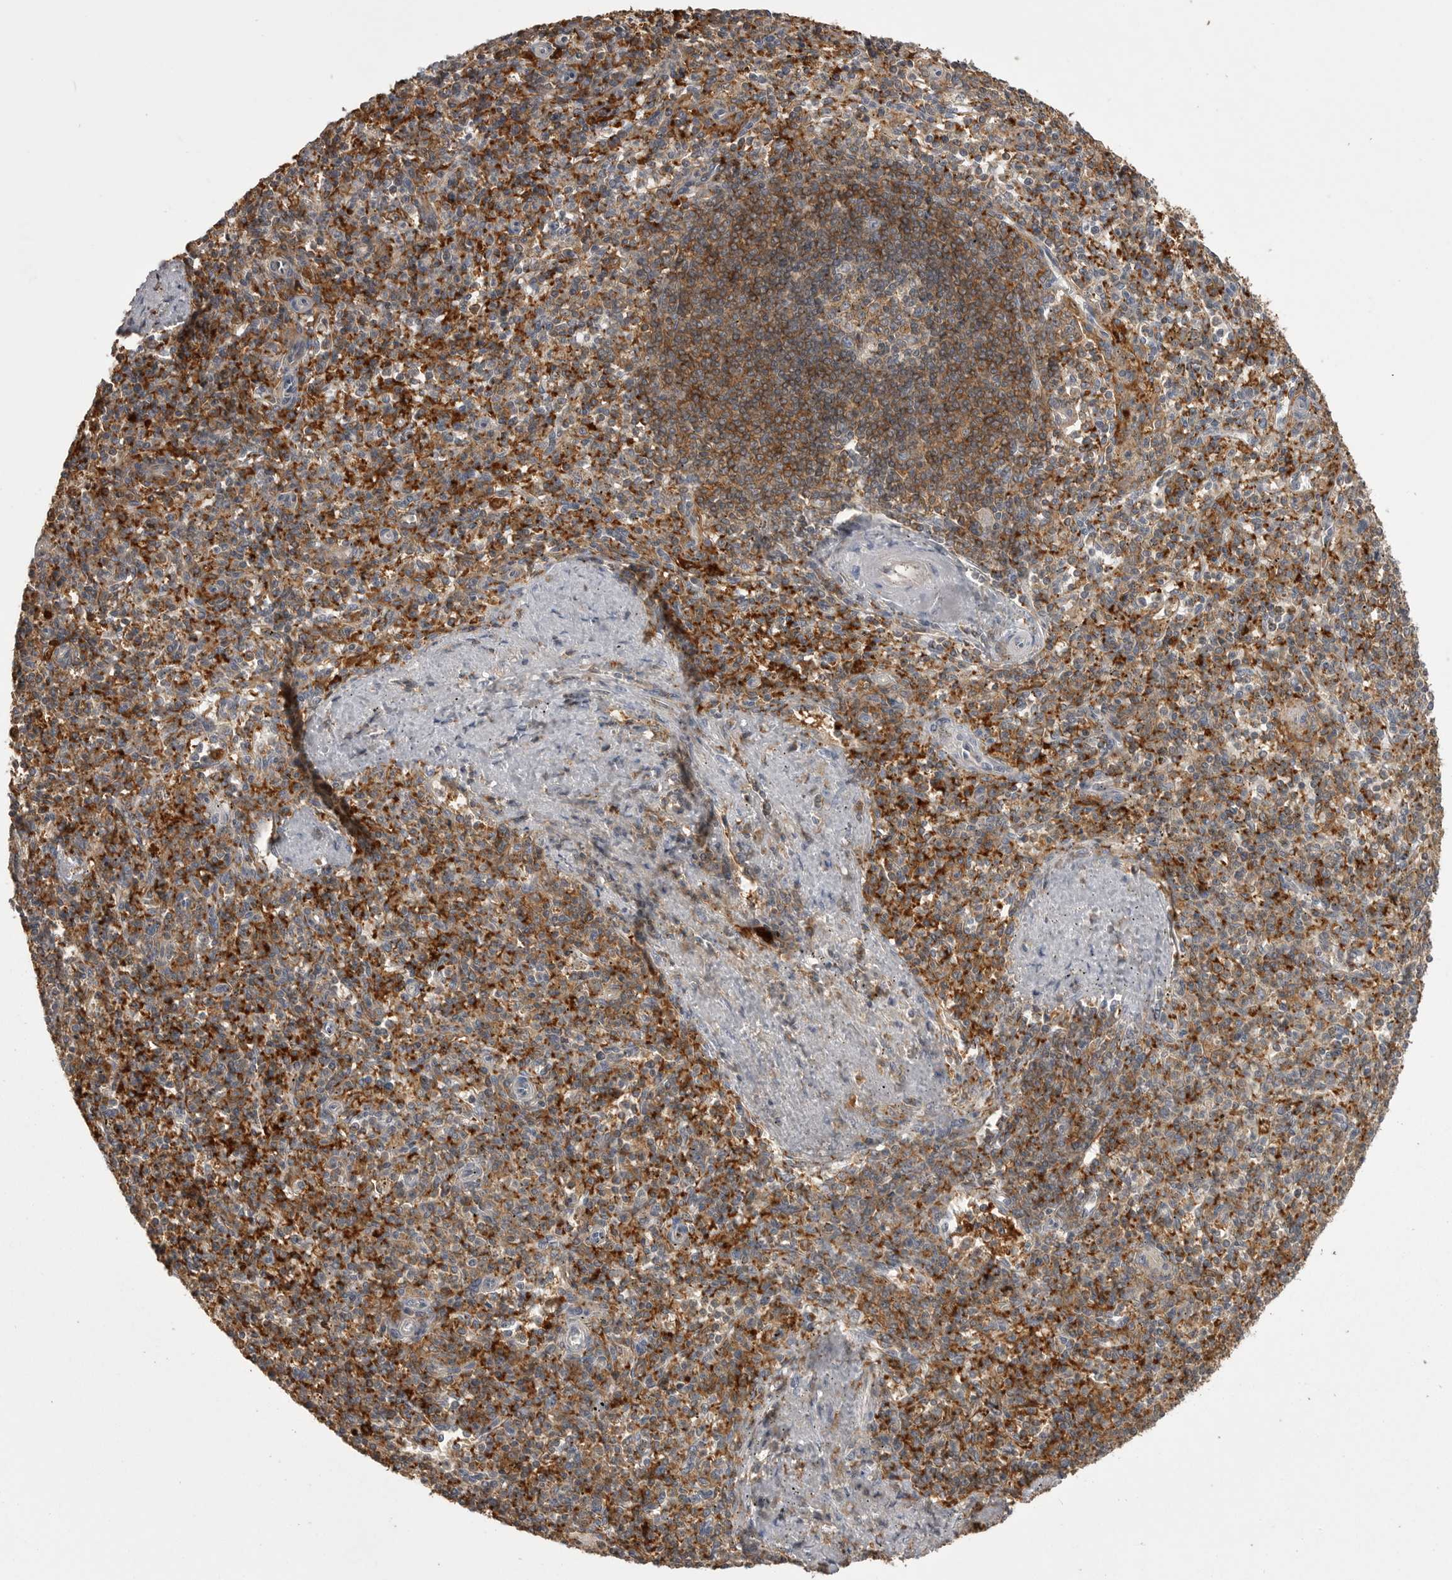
{"staining": {"intensity": "moderate", "quantity": ">75%", "location": "cytoplasmic/membranous"}, "tissue": "spleen", "cell_type": "Cells in red pulp", "image_type": "normal", "snomed": [{"axis": "morphology", "description": "Normal tissue, NOS"}, {"axis": "topography", "description": "Spleen"}], "caption": "Spleen stained with DAB IHC reveals medium levels of moderate cytoplasmic/membranous staining in about >75% of cells in red pulp.", "gene": "CMTM6", "patient": {"sex": "male", "age": 72}}